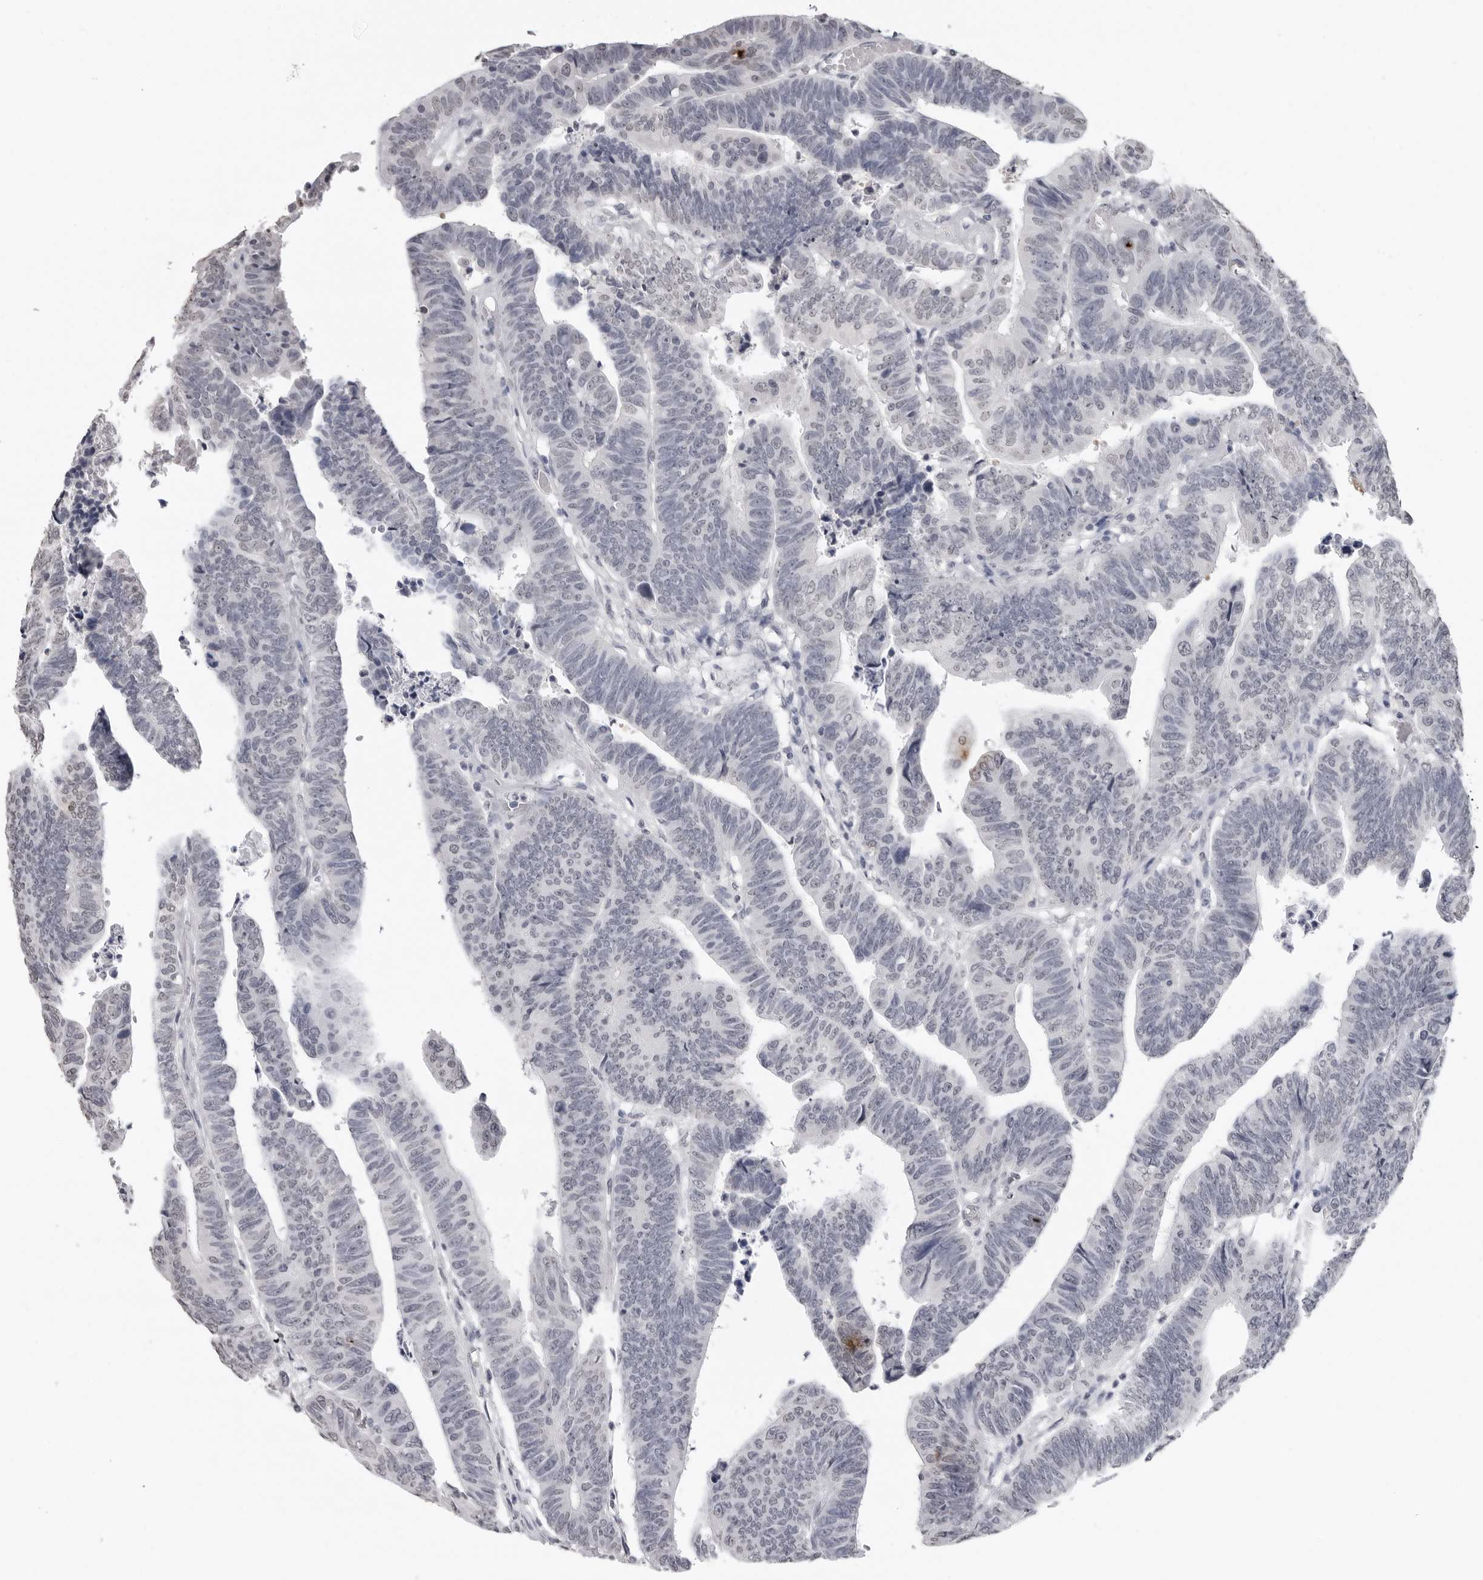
{"staining": {"intensity": "negative", "quantity": "none", "location": "none"}, "tissue": "colorectal cancer", "cell_type": "Tumor cells", "image_type": "cancer", "snomed": [{"axis": "morphology", "description": "Adenocarcinoma, NOS"}, {"axis": "topography", "description": "Rectum"}], "caption": "DAB immunohistochemical staining of colorectal cancer demonstrates no significant staining in tumor cells.", "gene": "HEPACAM", "patient": {"sex": "female", "age": 65}}